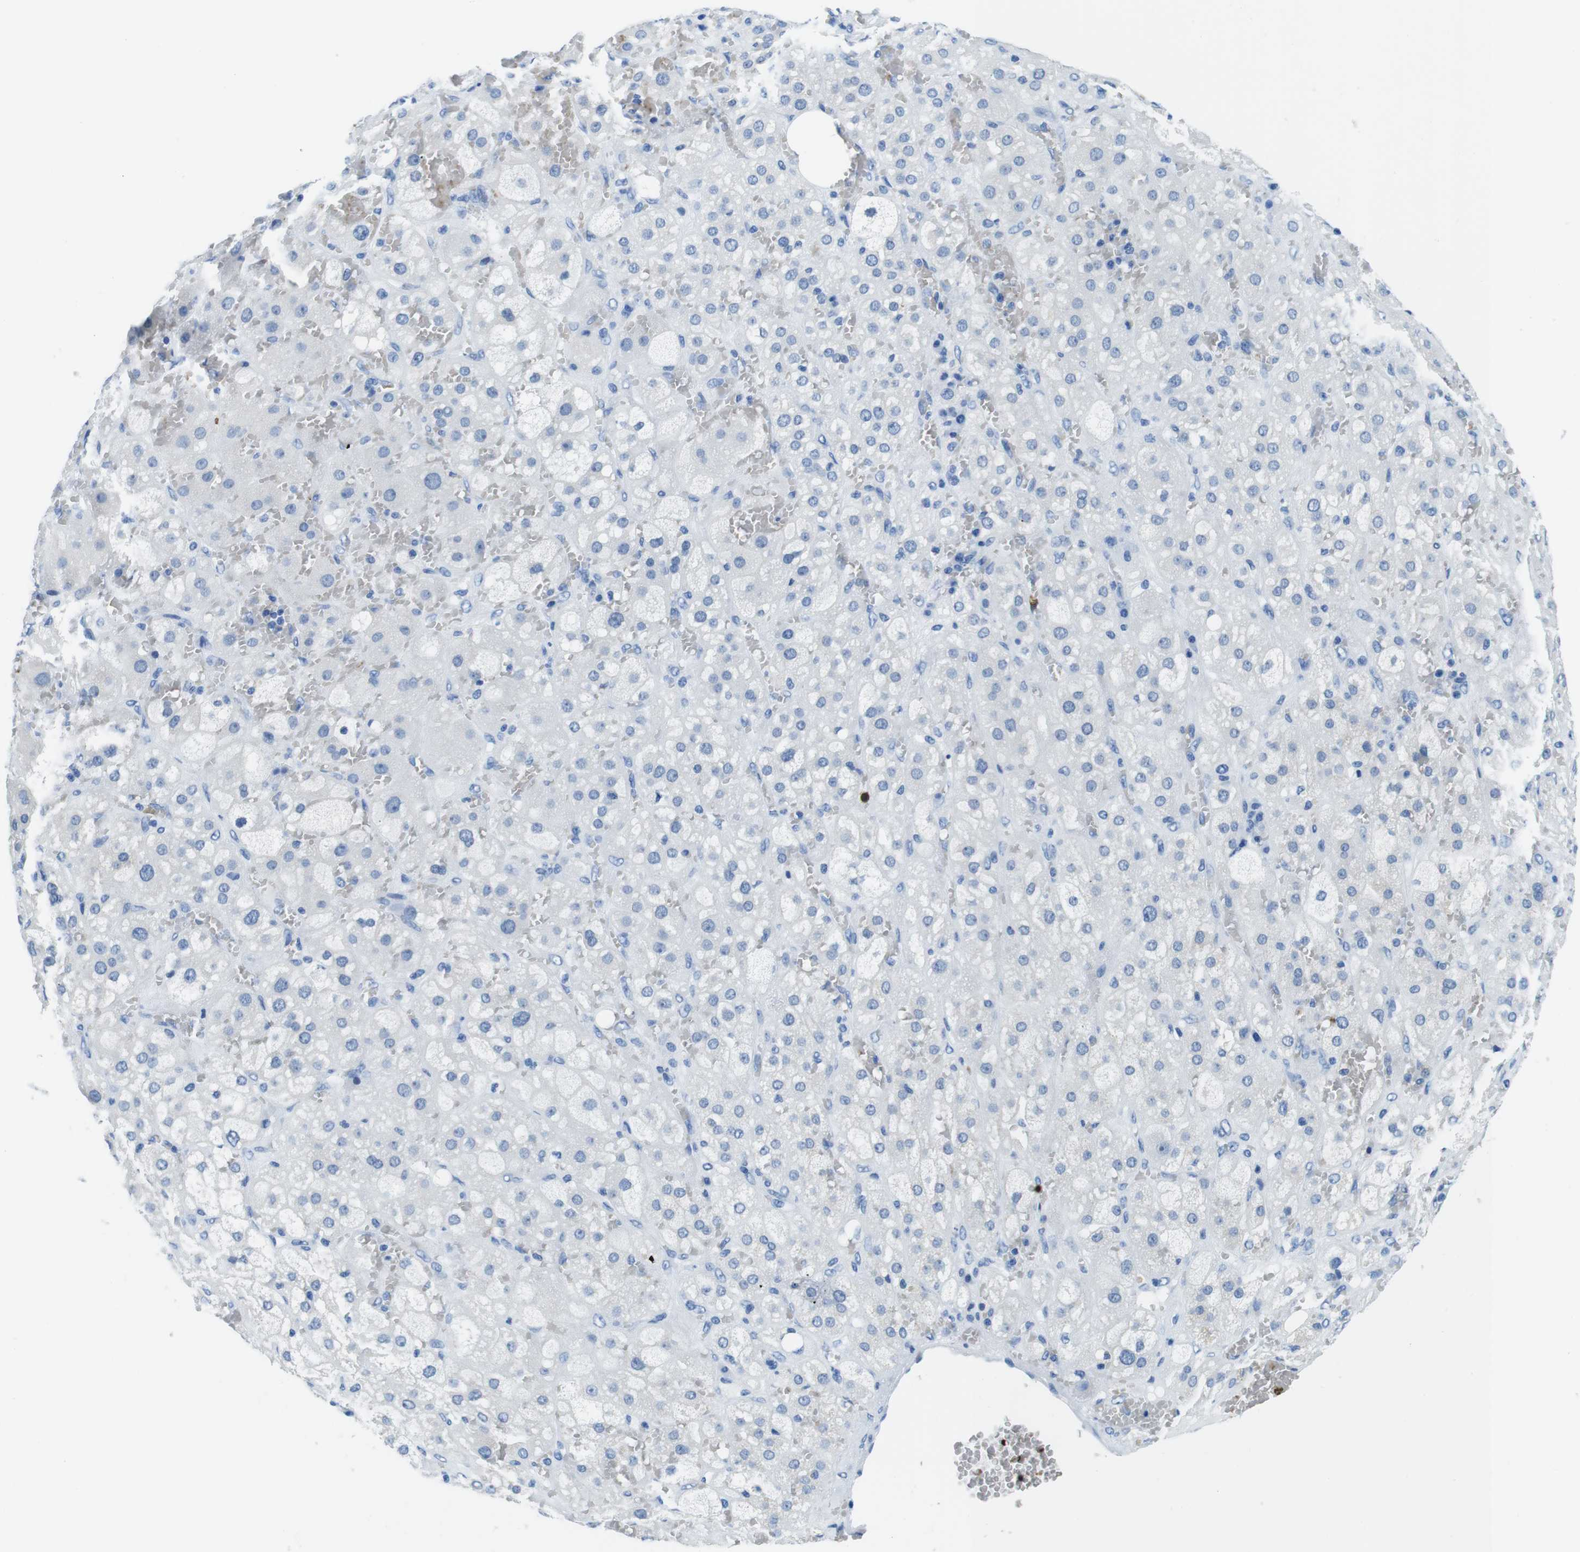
{"staining": {"intensity": "negative", "quantity": "none", "location": "none"}, "tissue": "adrenal gland", "cell_type": "Glandular cells", "image_type": "normal", "snomed": [{"axis": "morphology", "description": "Normal tissue, NOS"}, {"axis": "topography", "description": "Adrenal gland"}], "caption": "High power microscopy histopathology image of an immunohistochemistry (IHC) micrograph of benign adrenal gland, revealing no significant positivity in glandular cells.", "gene": "TFAP2C", "patient": {"sex": "female", "age": 47}}